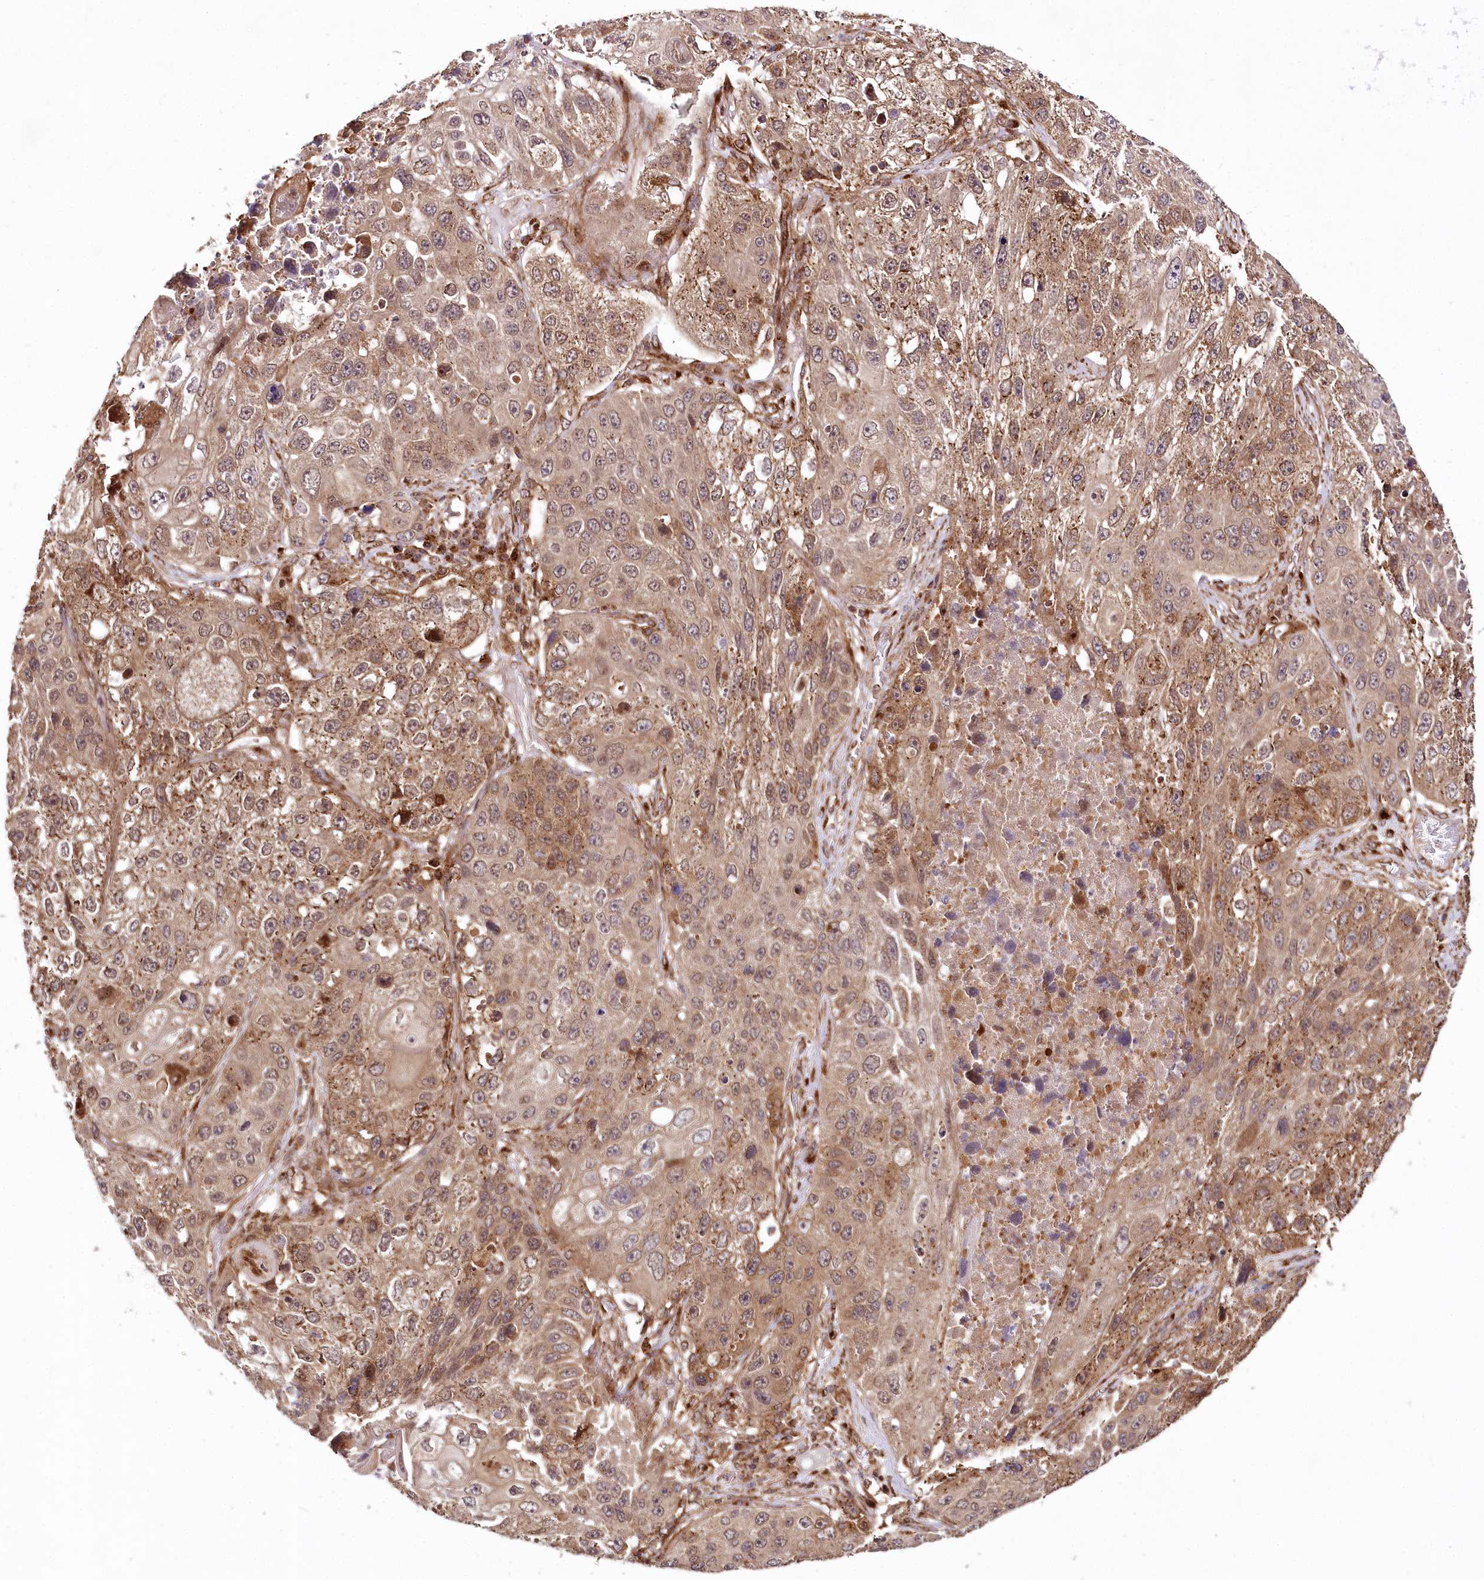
{"staining": {"intensity": "moderate", "quantity": ">75%", "location": "cytoplasmic/membranous"}, "tissue": "lung cancer", "cell_type": "Tumor cells", "image_type": "cancer", "snomed": [{"axis": "morphology", "description": "Squamous cell carcinoma, NOS"}, {"axis": "topography", "description": "Lung"}], "caption": "Human lung cancer (squamous cell carcinoma) stained for a protein (brown) reveals moderate cytoplasmic/membranous positive staining in about >75% of tumor cells.", "gene": "COPG1", "patient": {"sex": "male", "age": 61}}